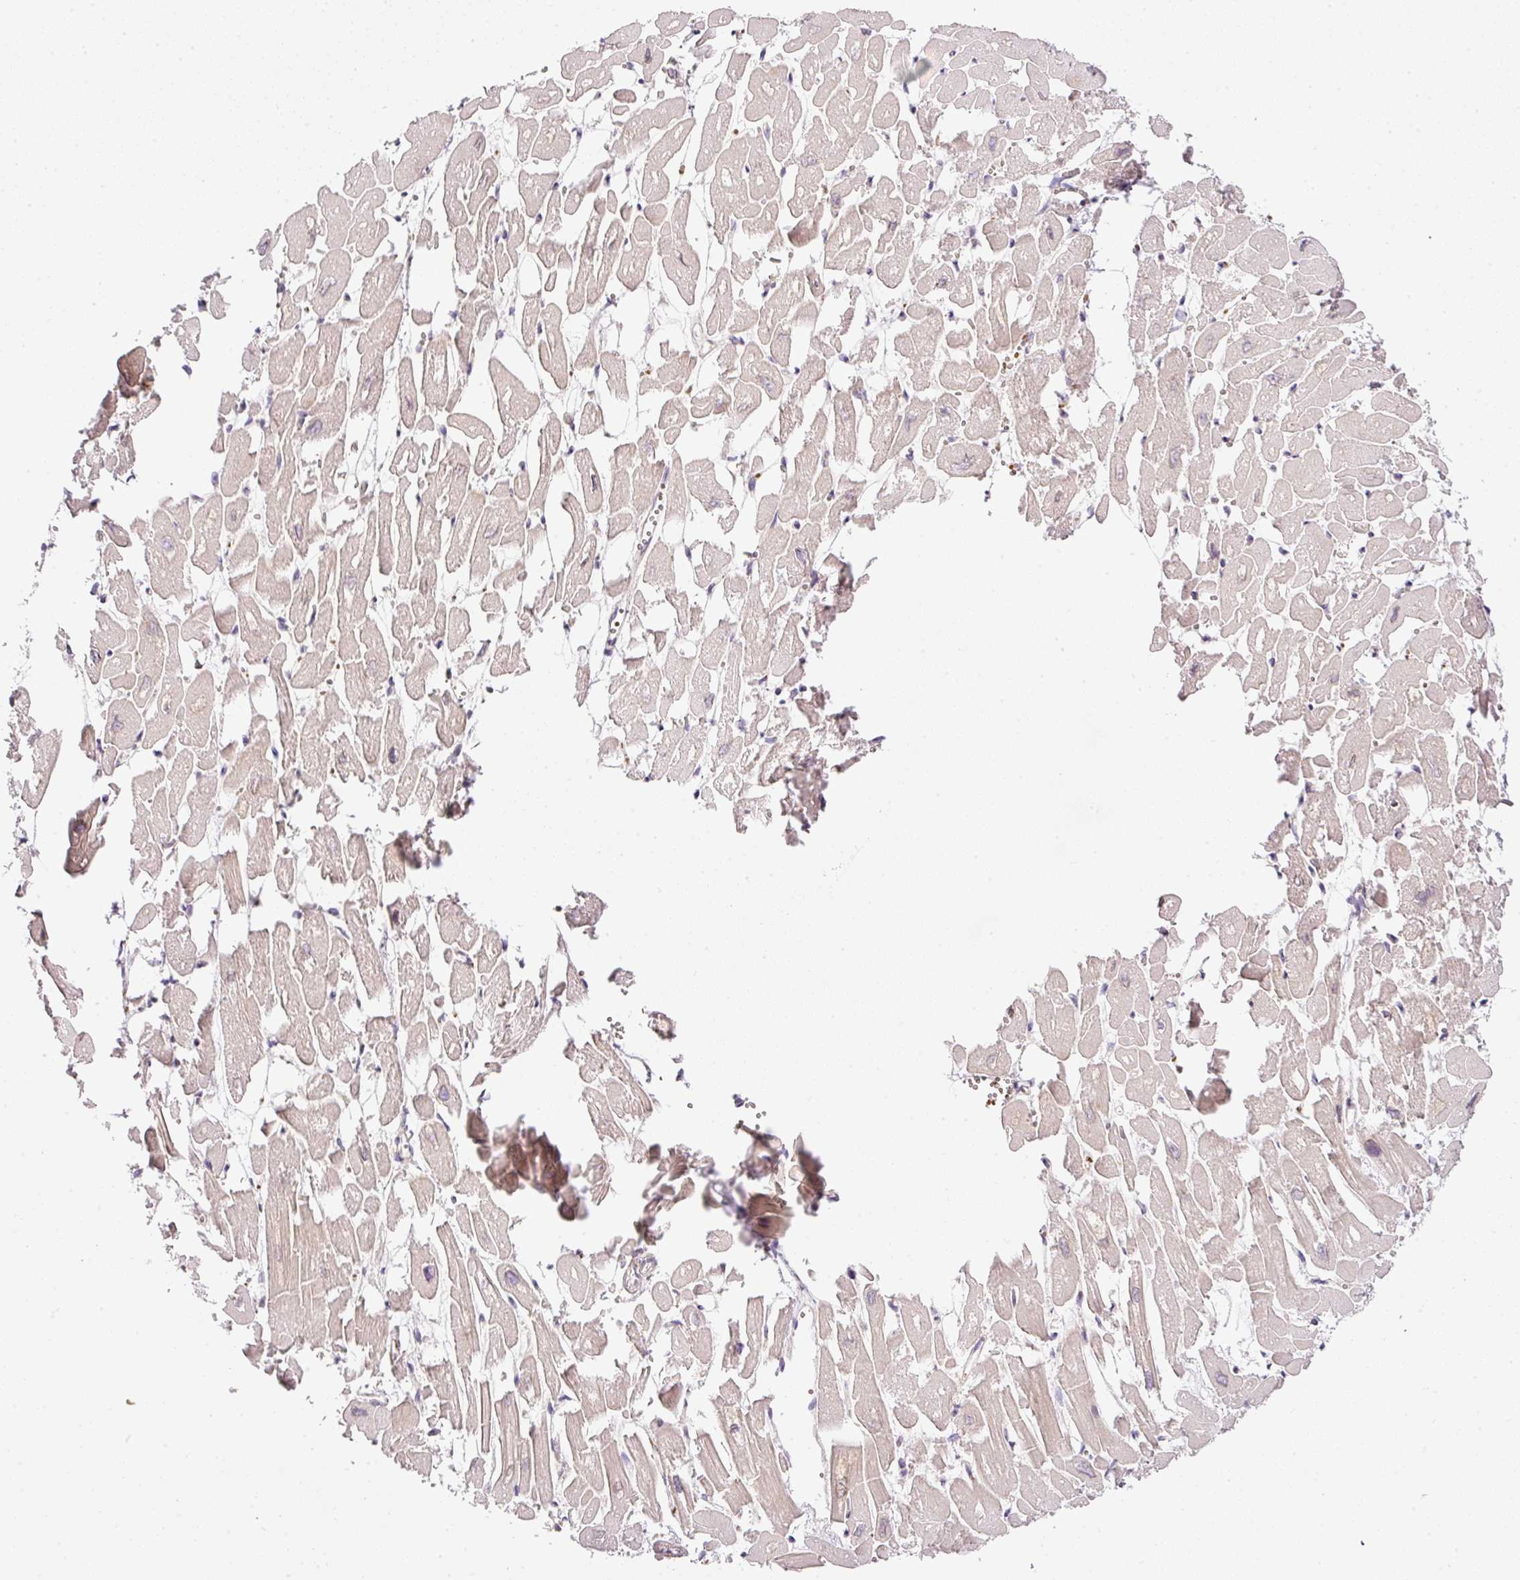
{"staining": {"intensity": "moderate", "quantity": "<25%", "location": "cytoplasmic/membranous"}, "tissue": "heart muscle", "cell_type": "Cardiomyocytes", "image_type": "normal", "snomed": [{"axis": "morphology", "description": "Normal tissue, NOS"}, {"axis": "topography", "description": "Heart"}], "caption": "Cardiomyocytes display low levels of moderate cytoplasmic/membranous positivity in about <25% of cells in unremarkable heart muscle.", "gene": "TBC1D2B", "patient": {"sex": "male", "age": 54}}